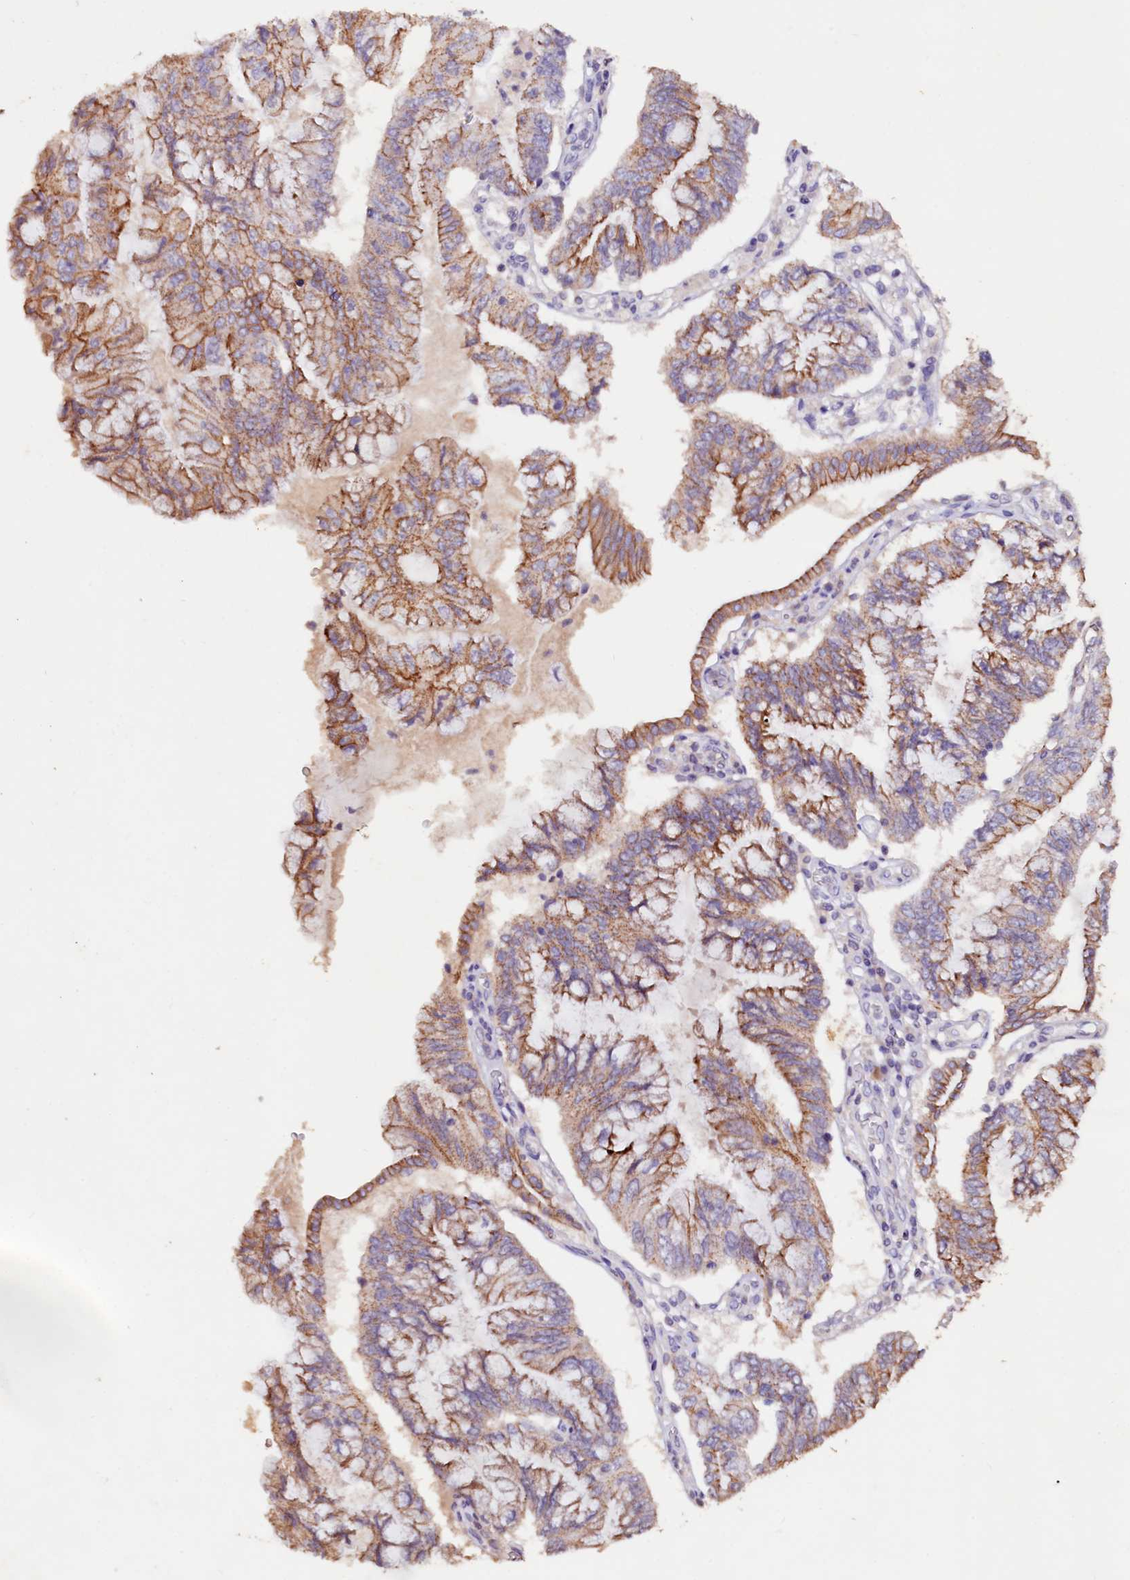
{"staining": {"intensity": "moderate", "quantity": ">75%", "location": "cytoplasmic/membranous"}, "tissue": "pancreatic cancer", "cell_type": "Tumor cells", "image_type": "cancer", "snomed": [{"axis": "morphology", "description": "Adenocarcinoma, NOS"}, {"axis": "topography", "description": "Pancreas"}], "caption": "Tumor cells demonstrate medium levels of moderate cytoplasmic/membranous staining in approximately >75% of cells in human pancreatic cancer (adenocarcinoma).", "gene": "VPS36", "patient": {"sex": "female", "age": 73}}